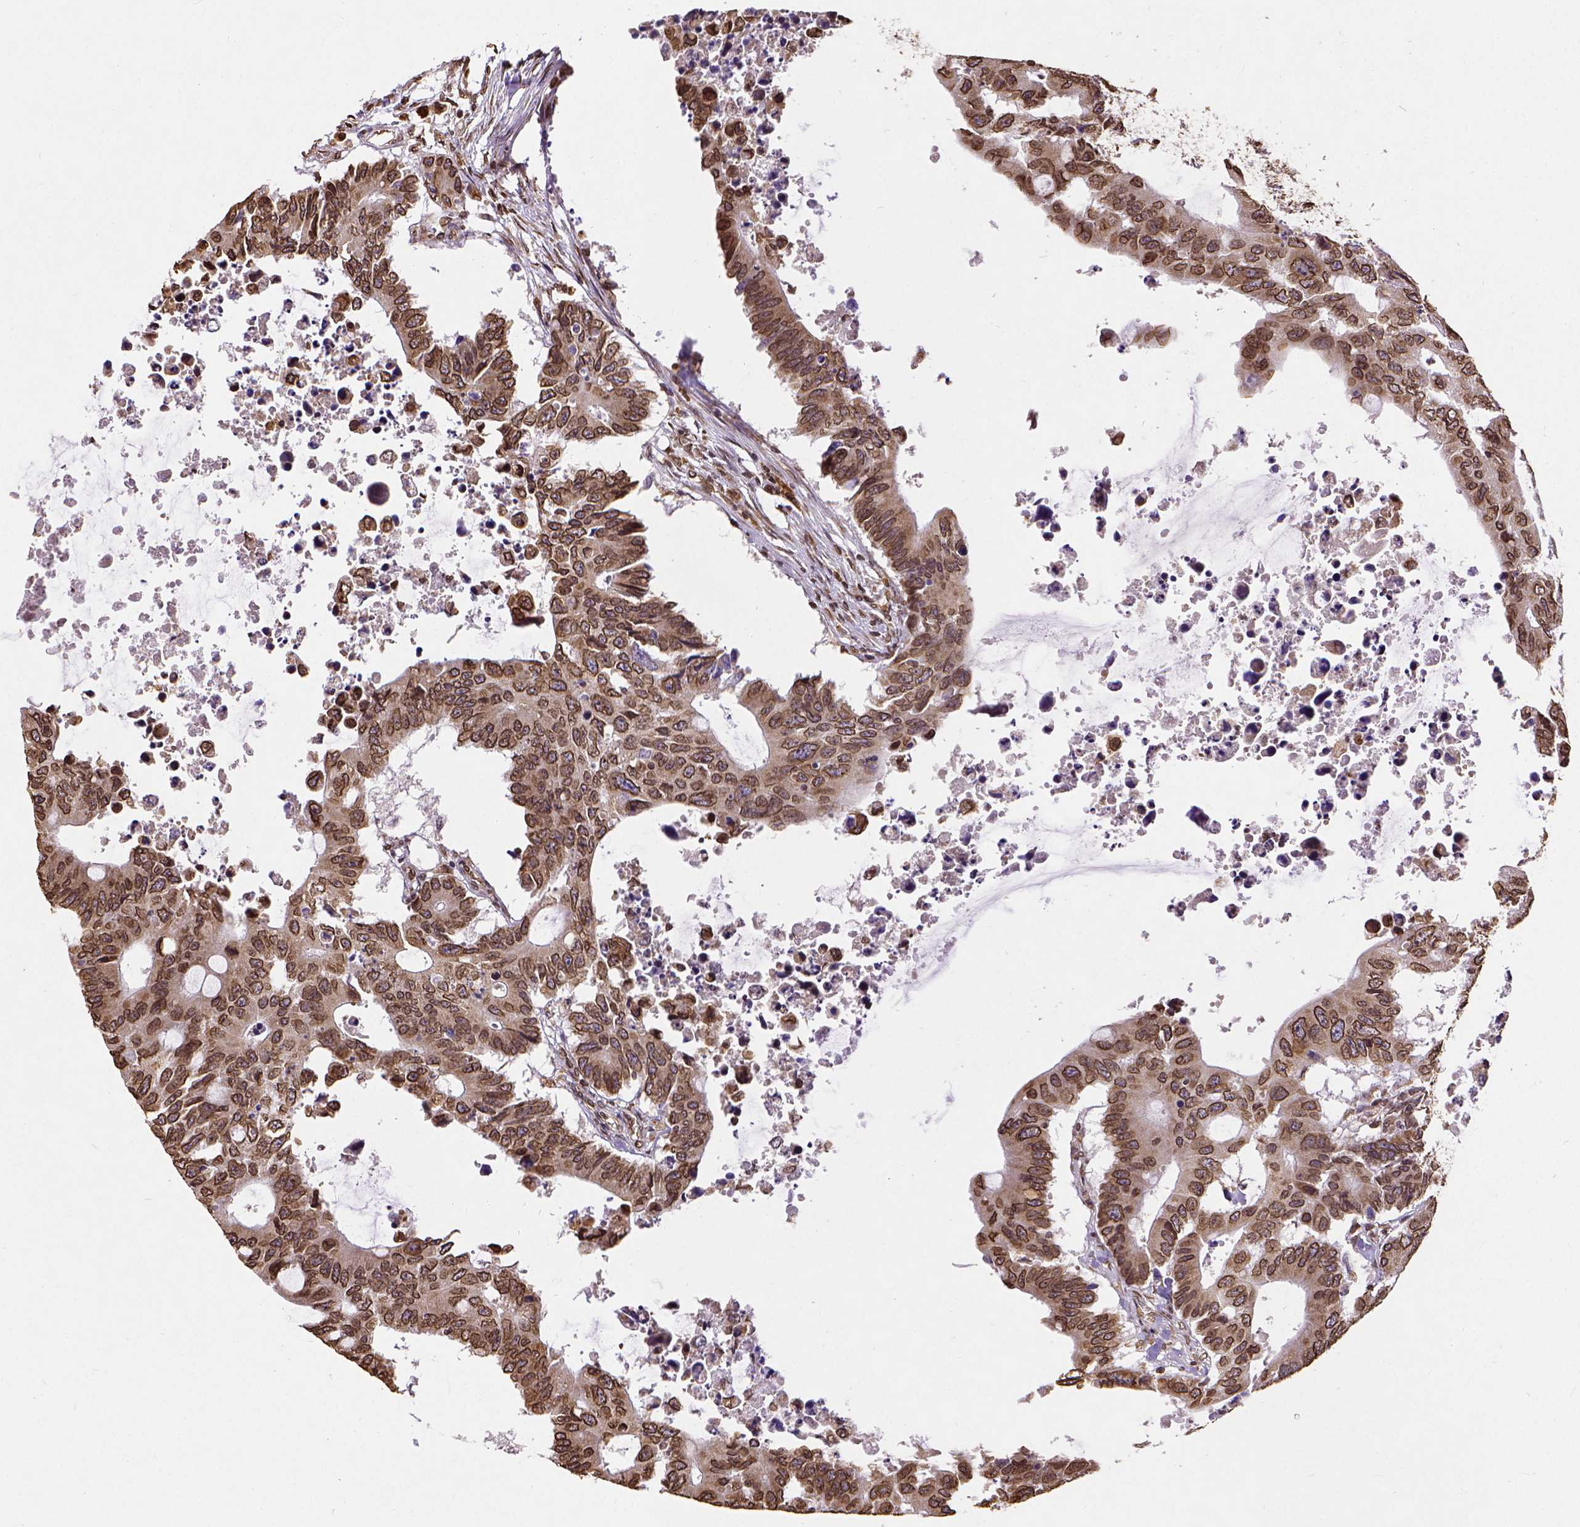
{"staining": {"intensity": "moderate", "quantity": ">75%", "location": "cytoplasmic/membranous,nuclear"}, "tissue": "colorectal cancer", "cell_type": "Tumor cells", "image_type": "cancer", "snomed": [{"axis": "morphology", "description": "Adenocarcinoma, NOS"}, {"axis": "topography", "description": "Colon"}], "caption": "Immunohistochemical staining of colorectal cancer (adenocarcinoma) demonstrates moderate cytoplasmic/membranous and nuclear protein expression in about >75% of tumor cells.", "gene": "MTDH", "patient": {"sex": "male", "age": 71}}